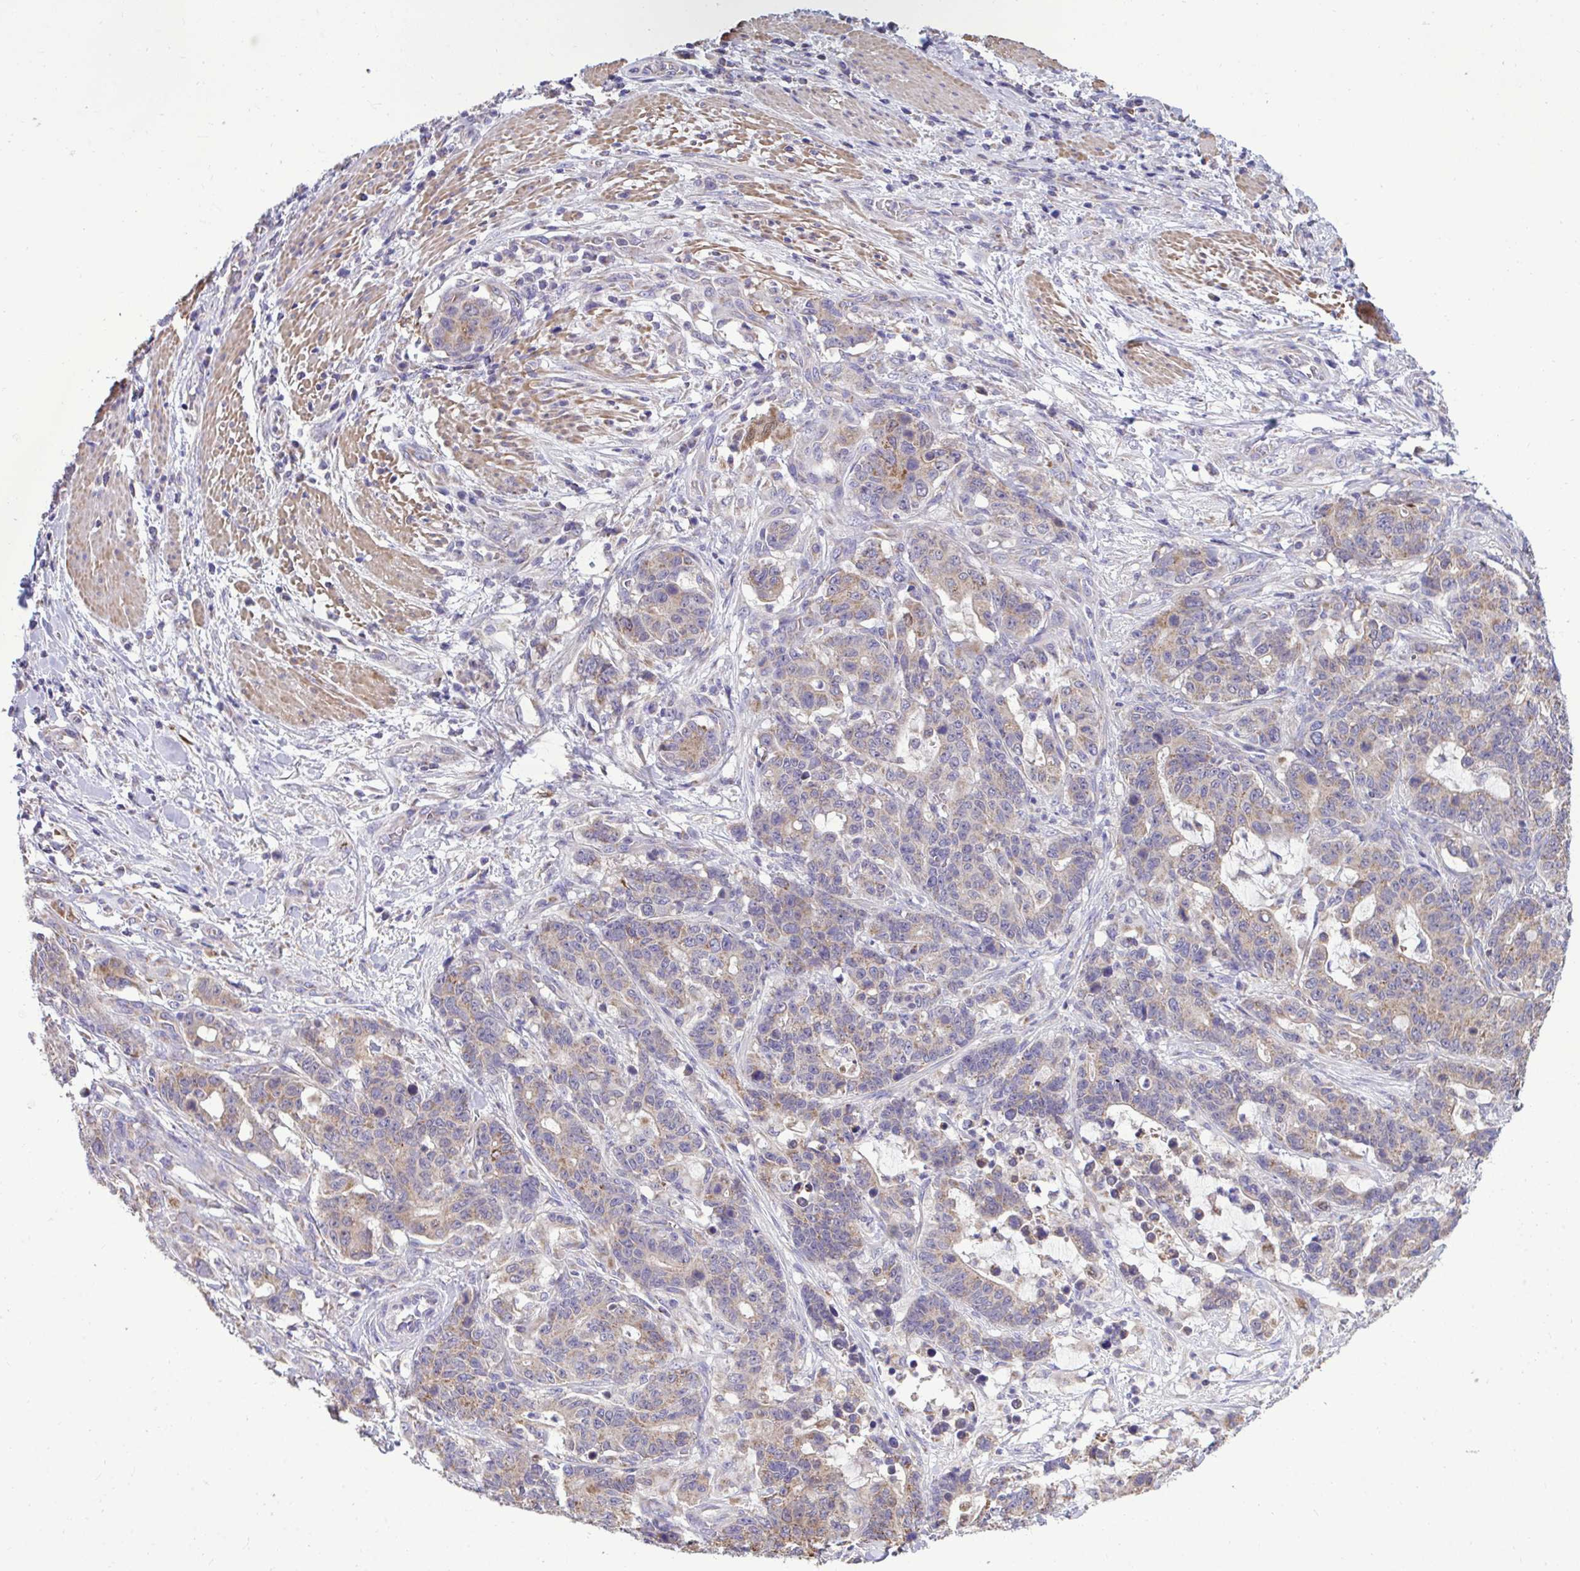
{"staining": {"intensity": "weak", "quantity": ">75%", "location": "cytoplasmic/membranous"}, "tissue": "stomach cancer", "cell_type": "Tumor cells", "image_type": "cancer", "snomed": [{"axis": "morphology", "description": "Normal tissue, NOS"}, {"axis": "morphology", "description": "Adenocarcinoma, NOS"}, {"axis": "topography", "description": "Stomach"}], "caption": "Protein expression analysis of human stomach cancer reveals weak cytoplasmic/membranous staining in approximately >75% of tumor cells.", "gene": "SARS2", "patient": {"sex": "female", "age": 64}}